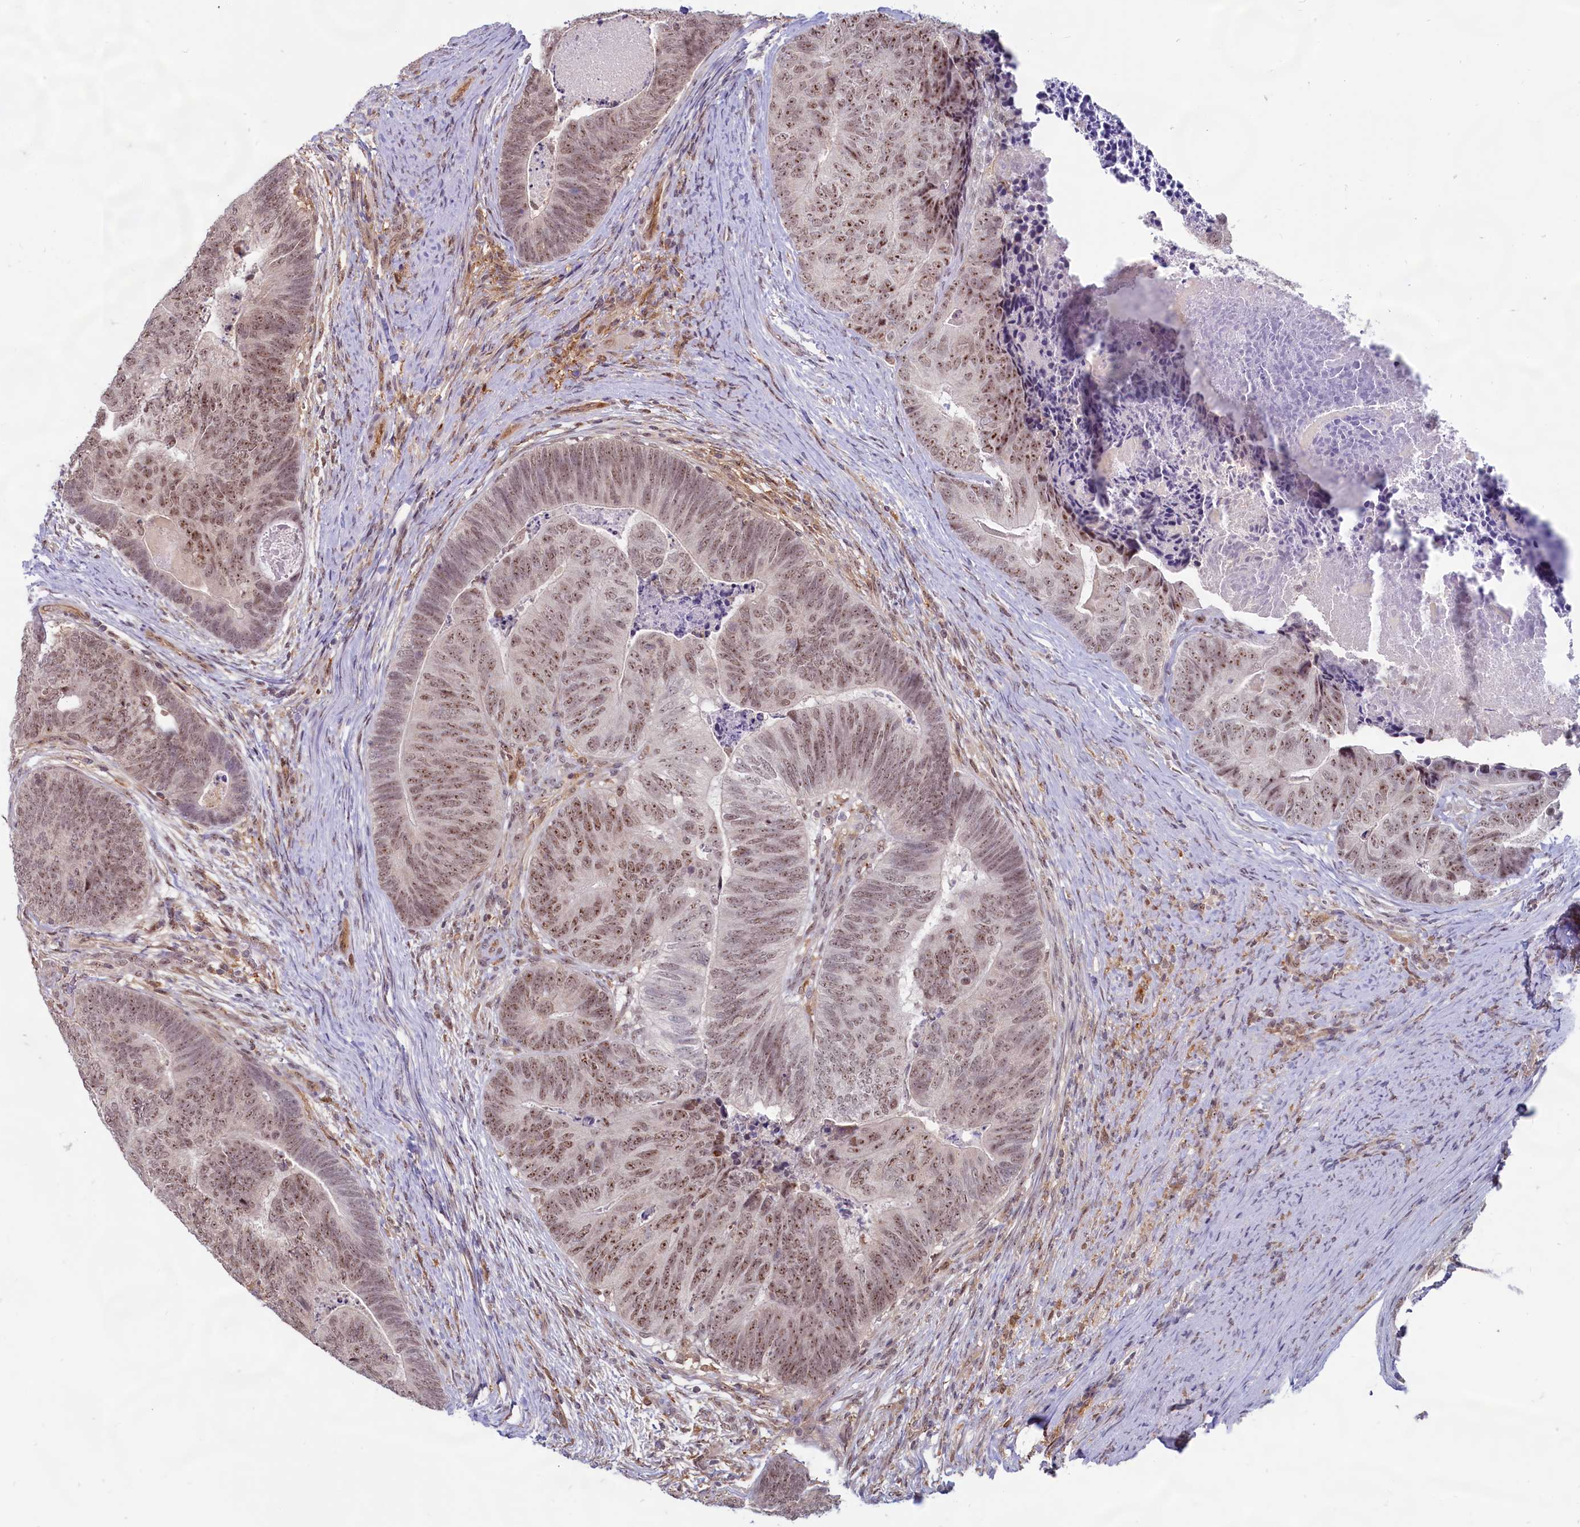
{"staining": {"intensity": "moderate", "quantity": ">75%", "location": "nuclear"}, "tissue": "colorectal cancer", "cell_type": "Tumor cells", "image_type": "cancer", "snomed": [{"axis": "morphology", "description": "Adenocarcinoma, NOS"}, {"axis": "topography", "description": "Colon"}], "caption": "Colorectal cancer (adenocarcinoma) tissue reveals moderate nuclear staining in about >75% of tumor cells, visualized by immunohistochemistry.", "gene": "C1D", "patient": {"sex": "female", "age": 67}}